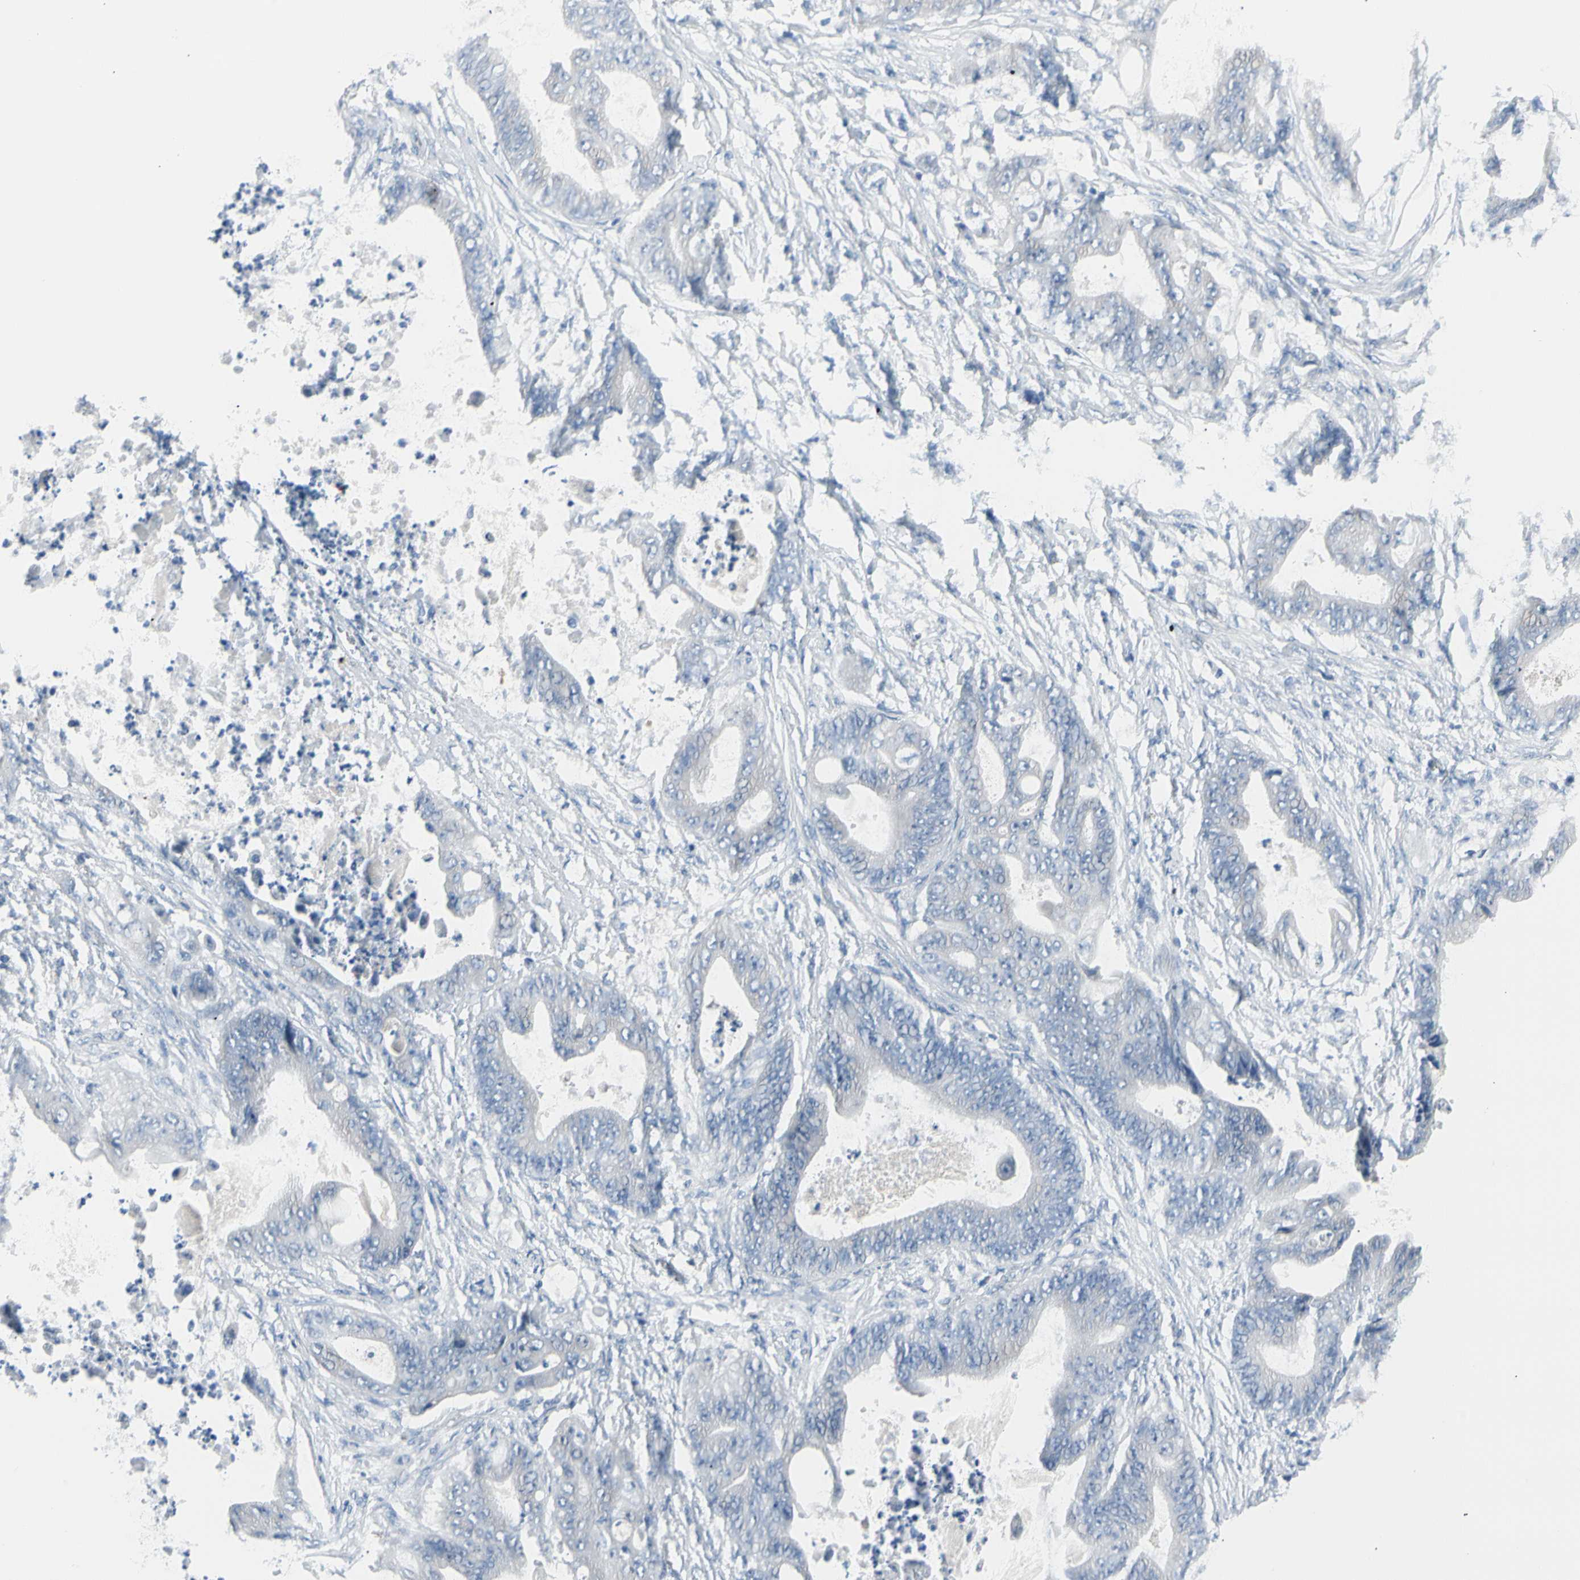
{"staining": {"intensity": "negative", "quantity": "none", "location": "none"}, "tissue": "stomach cancer", "cell_type": "Tumor cells", "image_type": "cancer", "snomed": [{"axis": "morphology", "description": "Adenocarcinoma, NOS"}, {"axis": "topography", "description": "Stomach"}], "caption": "Immunohistochemistry of human stomach cancer (adenocarcinoma) reveals no staining in tumor cells.", "gene": "TPO", "patient": {"sex": "female", "age": 73}}